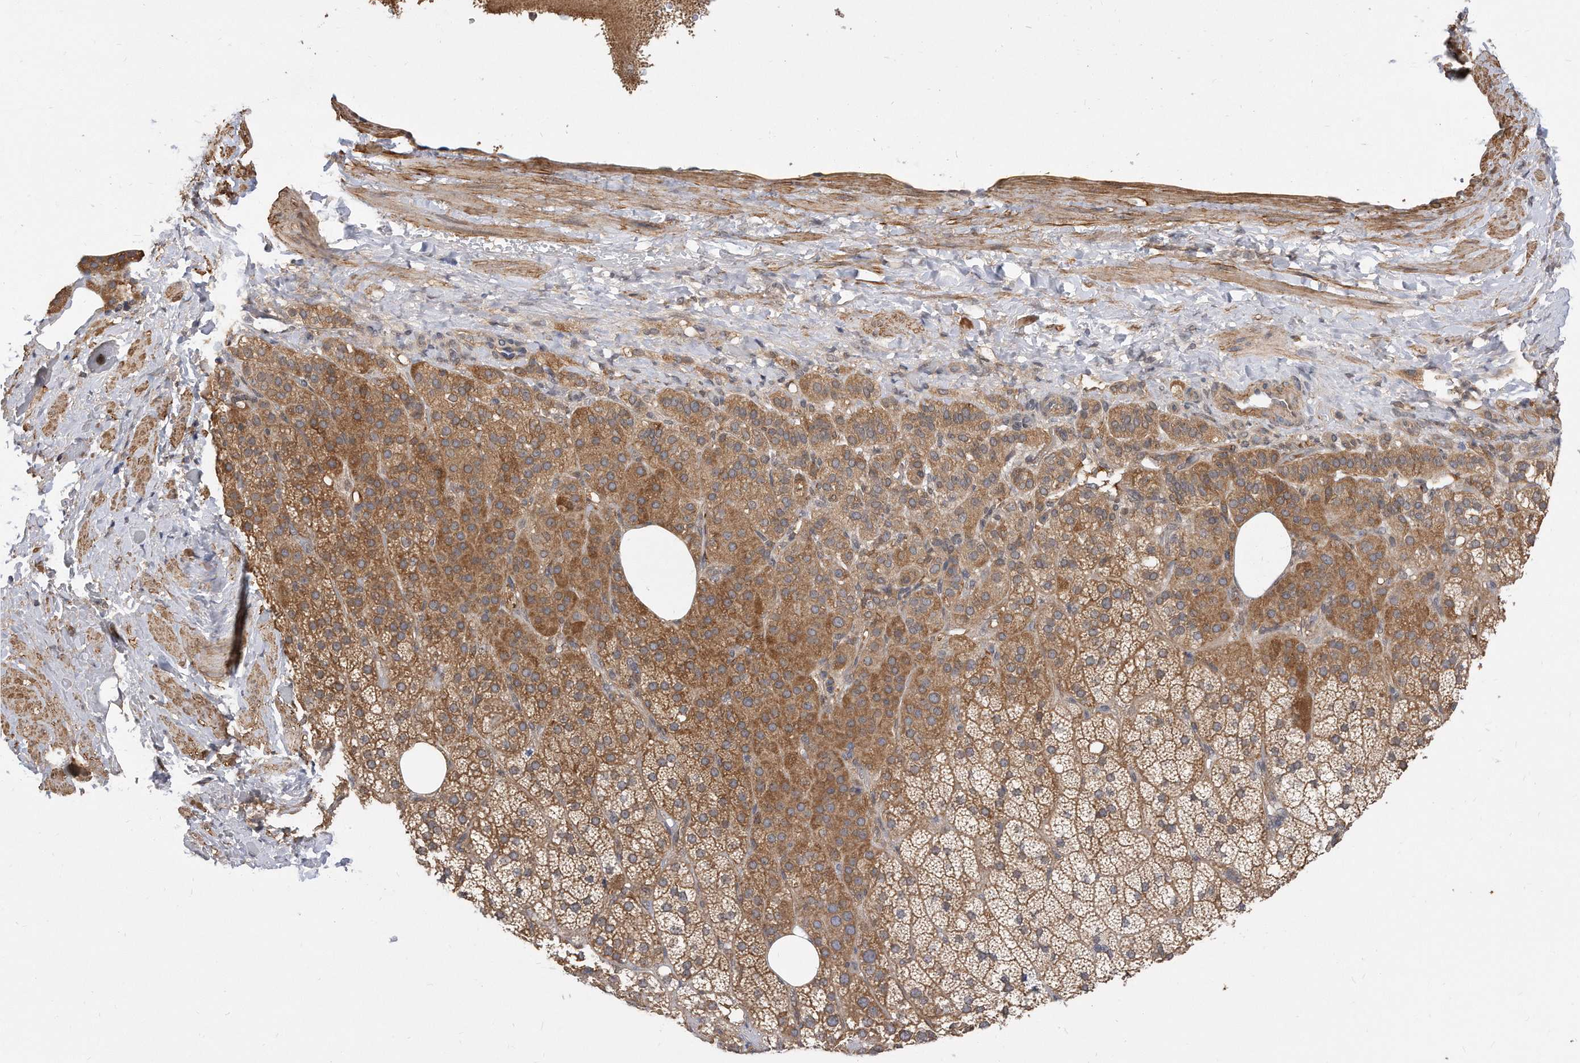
{"staining": {"intensity": "moderate", "quantity": ">75%", "location": "cytoplasmic/membranous"}, "tissue": "adrenal gland", "cell_type": "Glandular cells", "image_type": "normal", "snomed": [{"axis": "morphology", "description": "Normal tissue, NOS"}, {"axis": "topography", "description": "Adrenal gland"}], "caption": "Normal adrenal gland exhibits moderate cytoplasmic/membranous positivity in about >75% of glandular cells, visualized by immunohistochemistry.", "gene": "TCP1", "patient": {"sex": "female", "age": 59}}